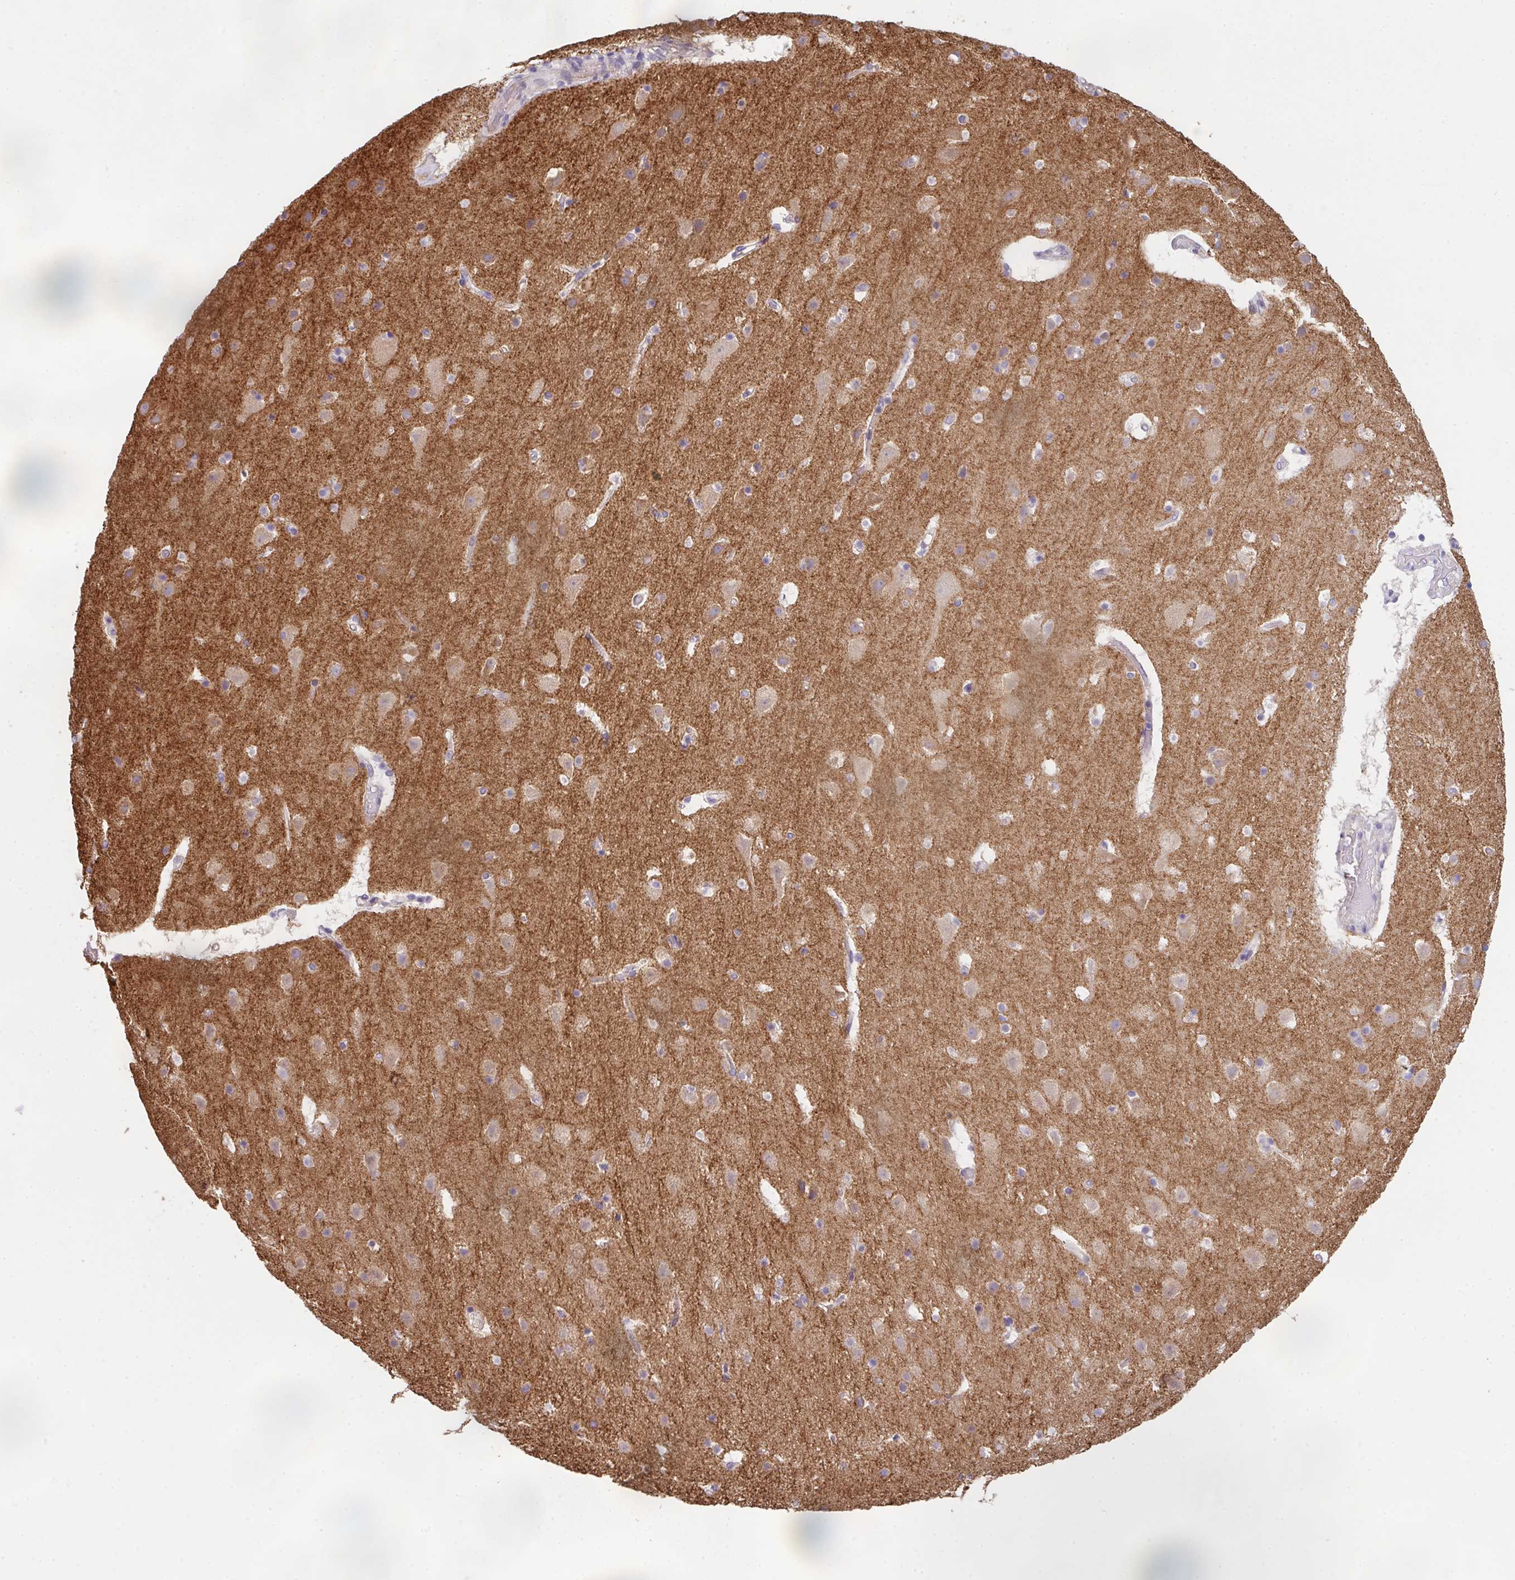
{"staining": {"intensity": "weak", "quantity": "25%-75%", "location": "cytoplasmic/membranous"}, "tissue": "cerebral cortex", "cell_type": "Endothelial cells", "image_type": "normal", "snomed": [{"axis": "morphology", "description": "Normal tissue, NOS"}, {"axis": "topography", "description": "Cerebral cortex"}], "caption": "DAB immunohistochemical staining of unremarkable human cerebral cortex demonstrates weak cytoplasmic/membranous protein staining in approximately 25%-75% of endothelial cells. The staining was performed using DAB, with brown indicating positive protein expression. Nuclei are stained blue with hematoxylin.", "gene": "DBN1", "patient": {"sex": "female", "age": 42}}